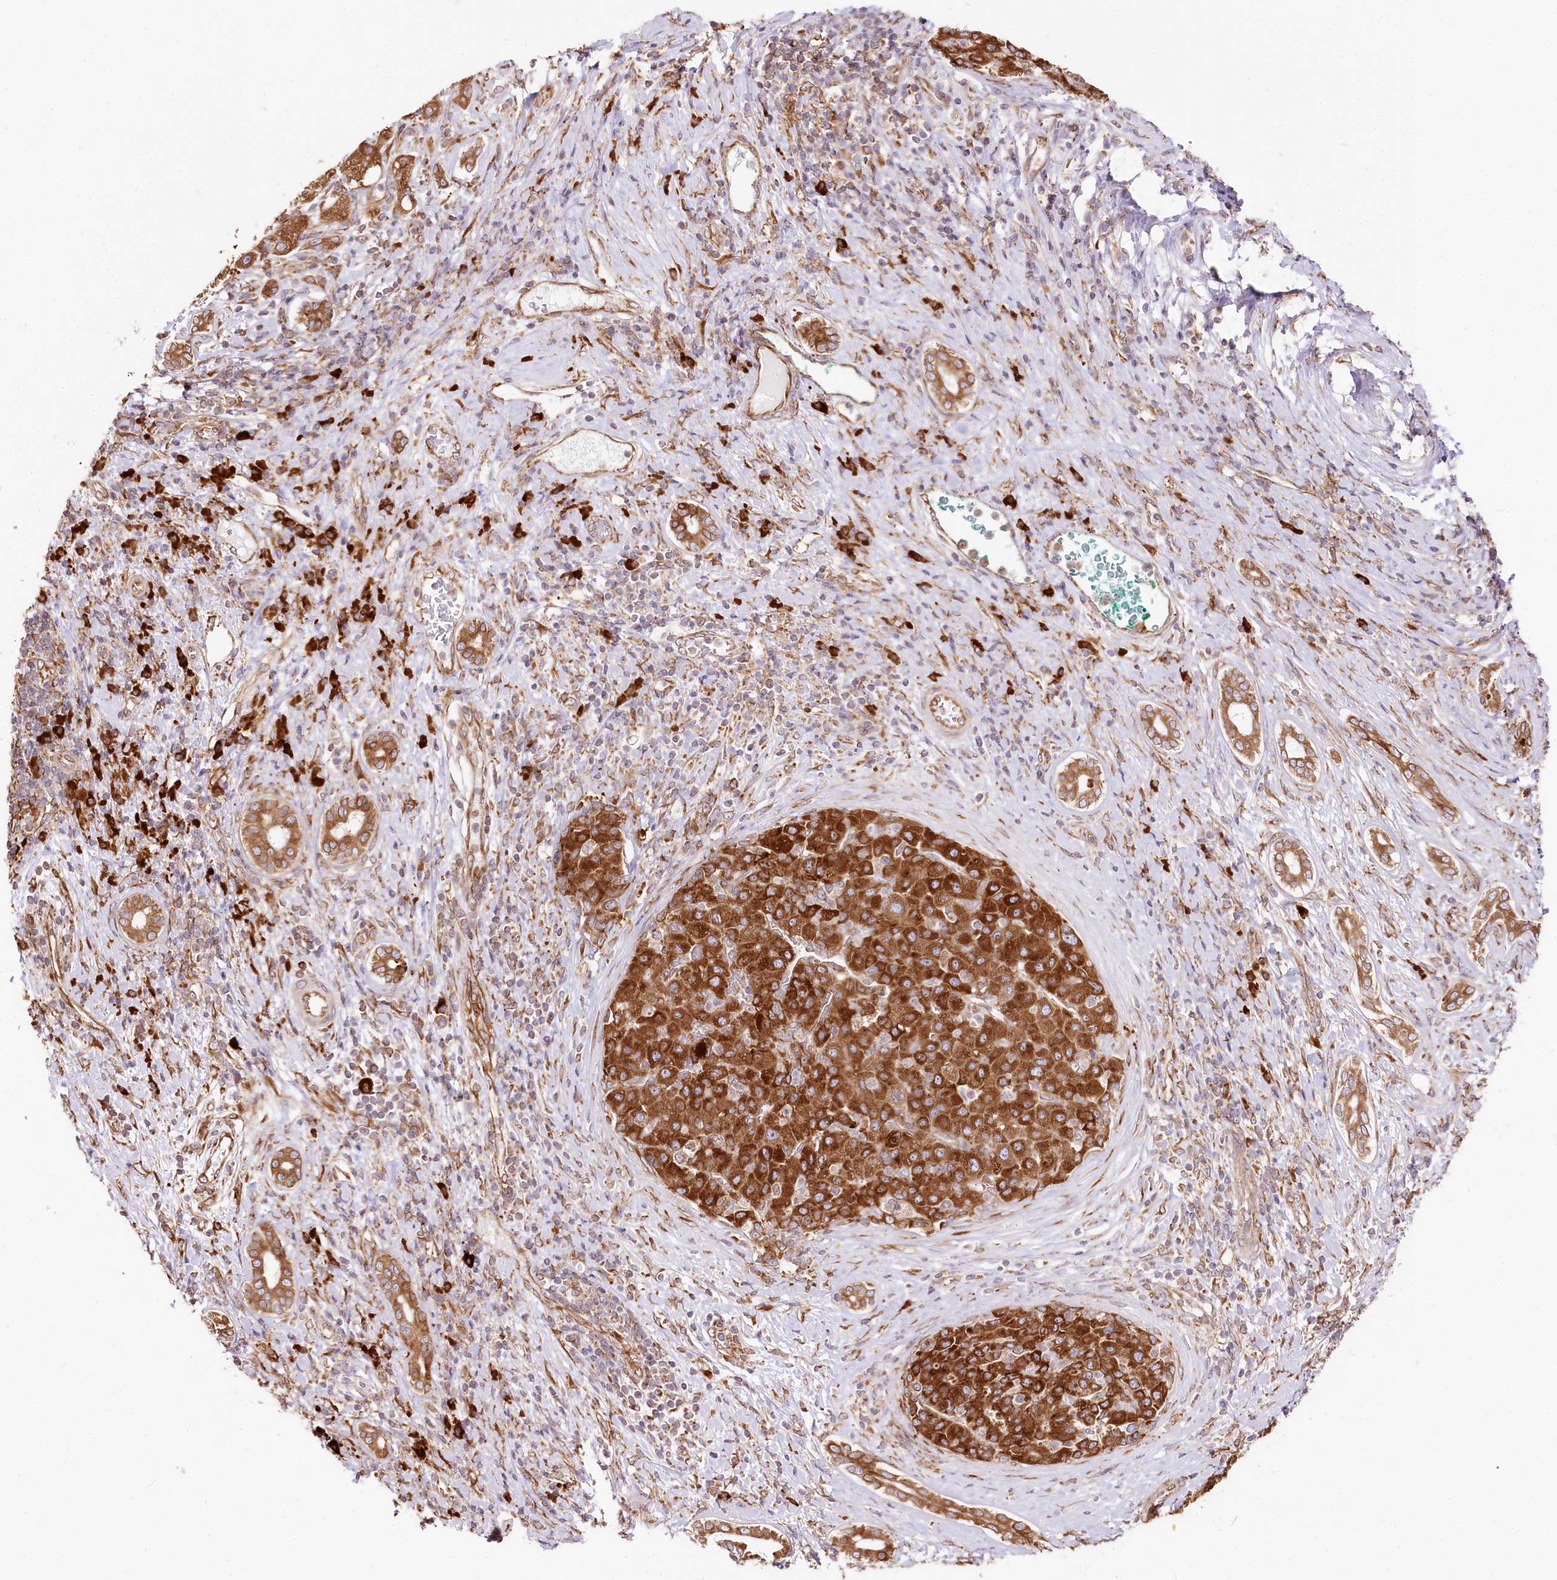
{"staining": {"intensity": "strong", "quantity": ">75%", "location": "cytoplasmic/membranous"}, "tissue": "liver cancer", "cell_type": "Tumor cells", "image_type": "cancer", "snomed": [{"axis": "morphology", "description": "Carcinoma, Hepatocellular, NOS"}, {"axis": "topography", "description": "Liver"}], "caption": "IHC (DAB) staining of liver cancer shows strong cytoplasmic/membranous protein positivity in about >75% of tumor cells. (Stains: DAB (3,3'-diaminobenzidine) in brown, nuclei in blue, Microscopy: brightfield microscopy at high magnification).", "gene": "CNPY2", "patient": {"sex": "male", "age": 65}}